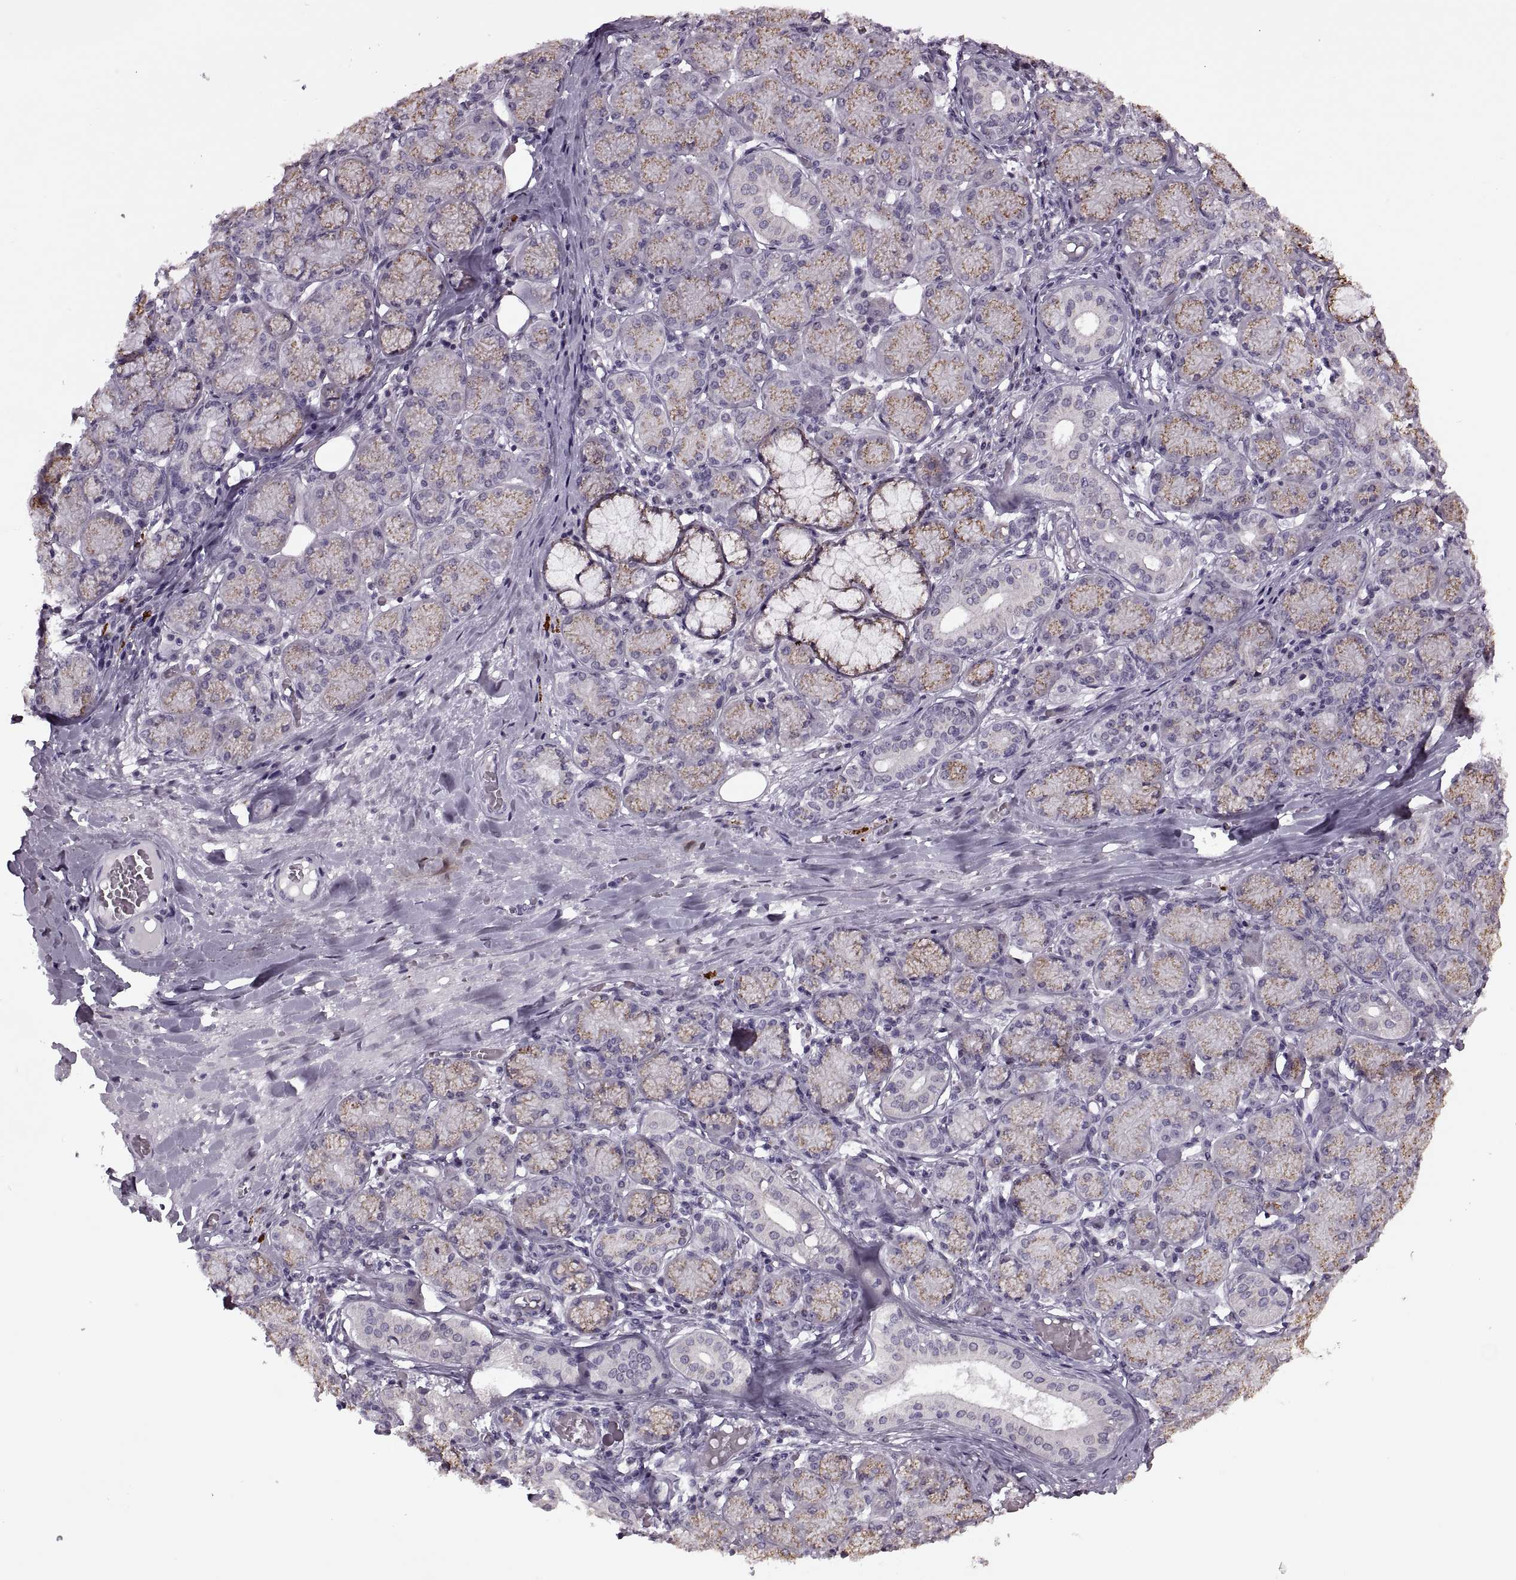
{"staining": {"intensity": "weak", "quantity": "25%-75%", "location": "cytoplasmic/membranous"}, "tissue": "salivary gland", "cell_type": "Glandular cells", "image_type": "normal", "snomed": [{"axis": "morphology", "description": "Normal tissue, NOS"}, {"axis": "topography", "description": "Salivary gland"}, {"axis": "topography", "description": "Peripheral nerve tissue"}], "caption": "Salivary gland stained with immunohistochemistry (IHC) shows weak cytoplasmic/membranous positivity in about 25%-75% of glandular cells. The staining was performed using DAB (3,3'-diaminobenzidine) to visualize the protein expression in brown, while the nuclei were stained in blue with hematoxylin (Magnification: 20x).", "gene": "PRSS37", "patient": {"sex": "female", "age": 24}}